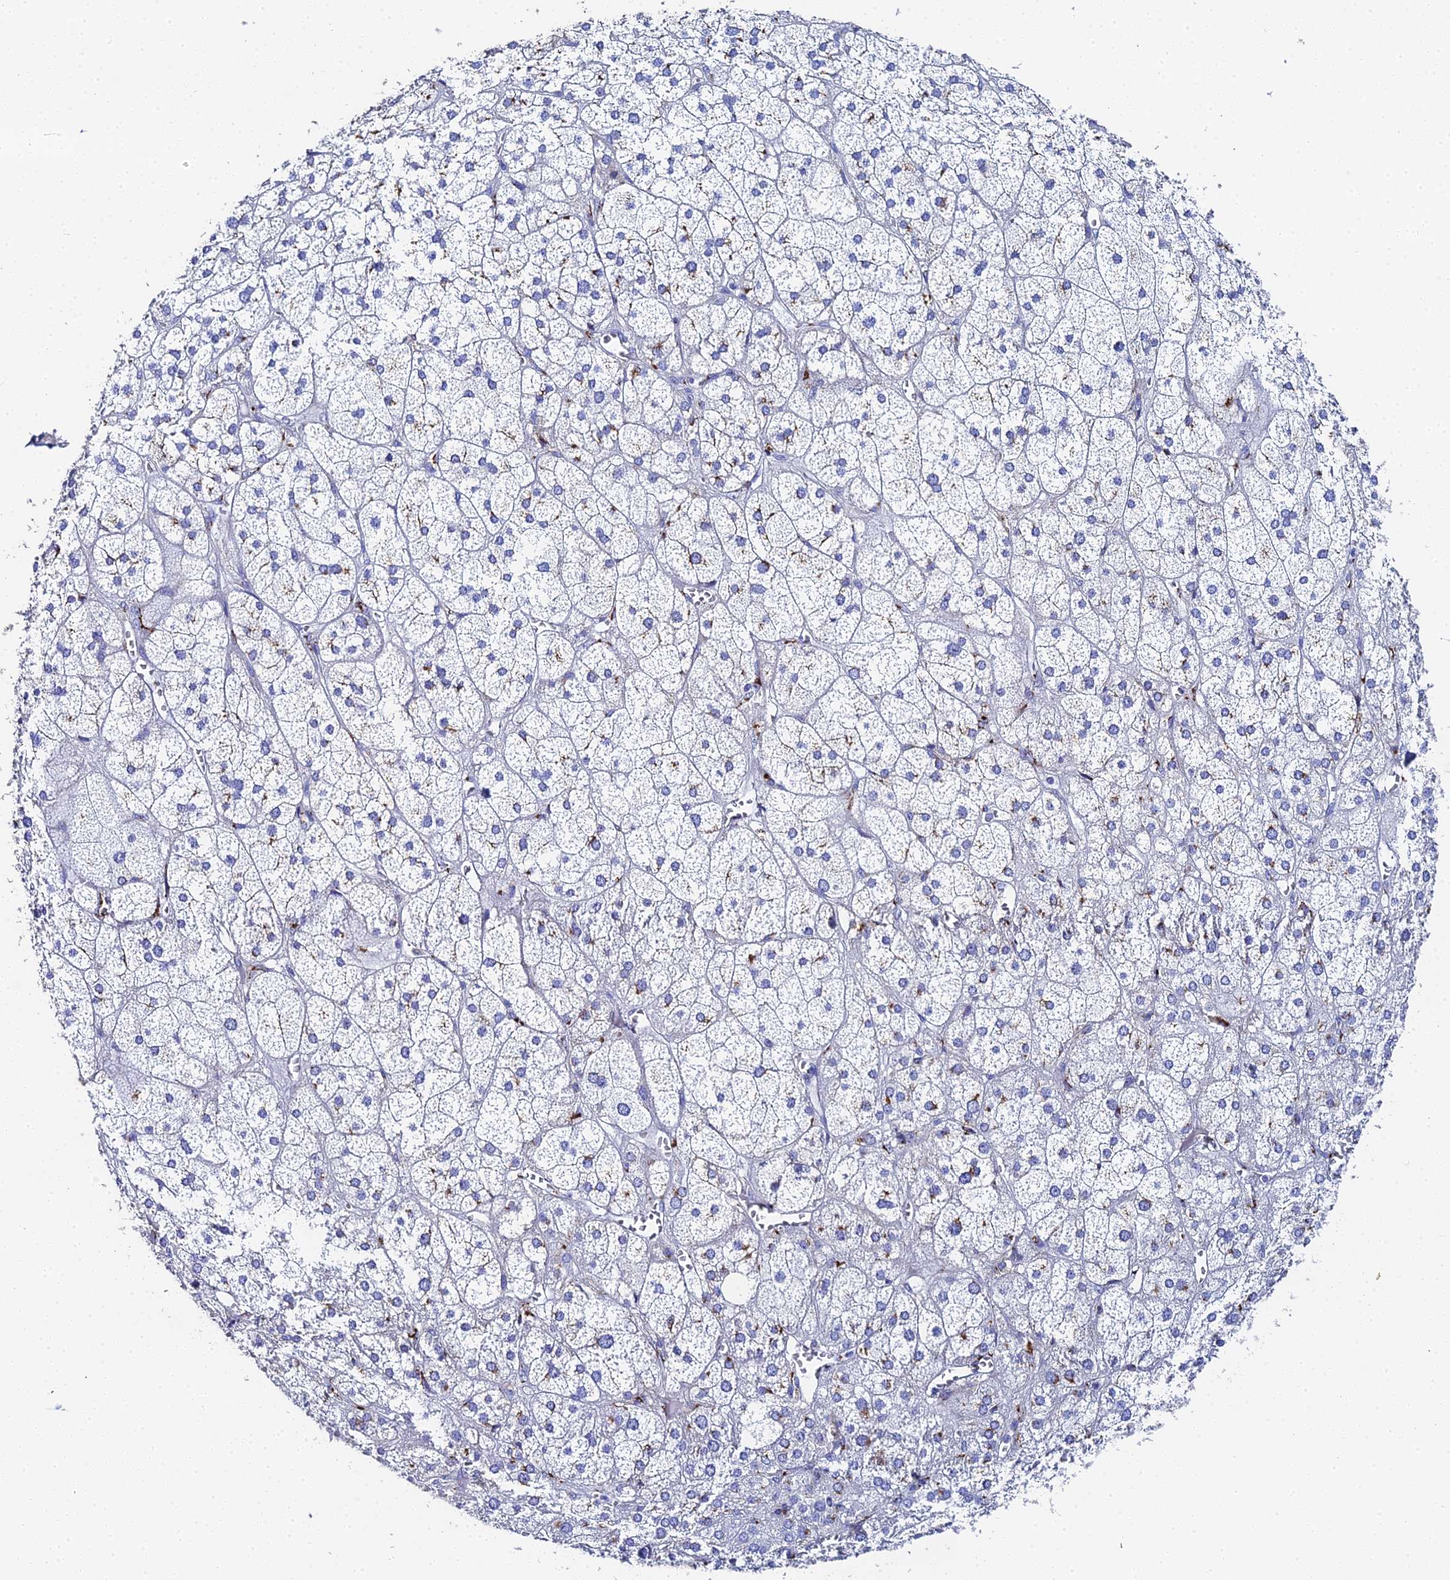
{"staining": {"intensity": "negative", "quantity": "none", "location": "none"}, "tissue": "adrenal gland", "cell_type": "Glandular cells", "image_type": "normal", "snomed": [{"axis": "morphology", "description": "Normal tissue, NOS"}, {"axis": "topography", "description": "Adrenal gland"}], "caption": "Image shows no significant protein staining in glandular cells of normal adrenal gland. (Stains: DAB immunohistochemistry with hematoxylin counter stain, Microscopy: brightfield microscopy at high magnification).", "gene": "ENSG00000268674", "patient": {"sex": "female", "age": 61}}